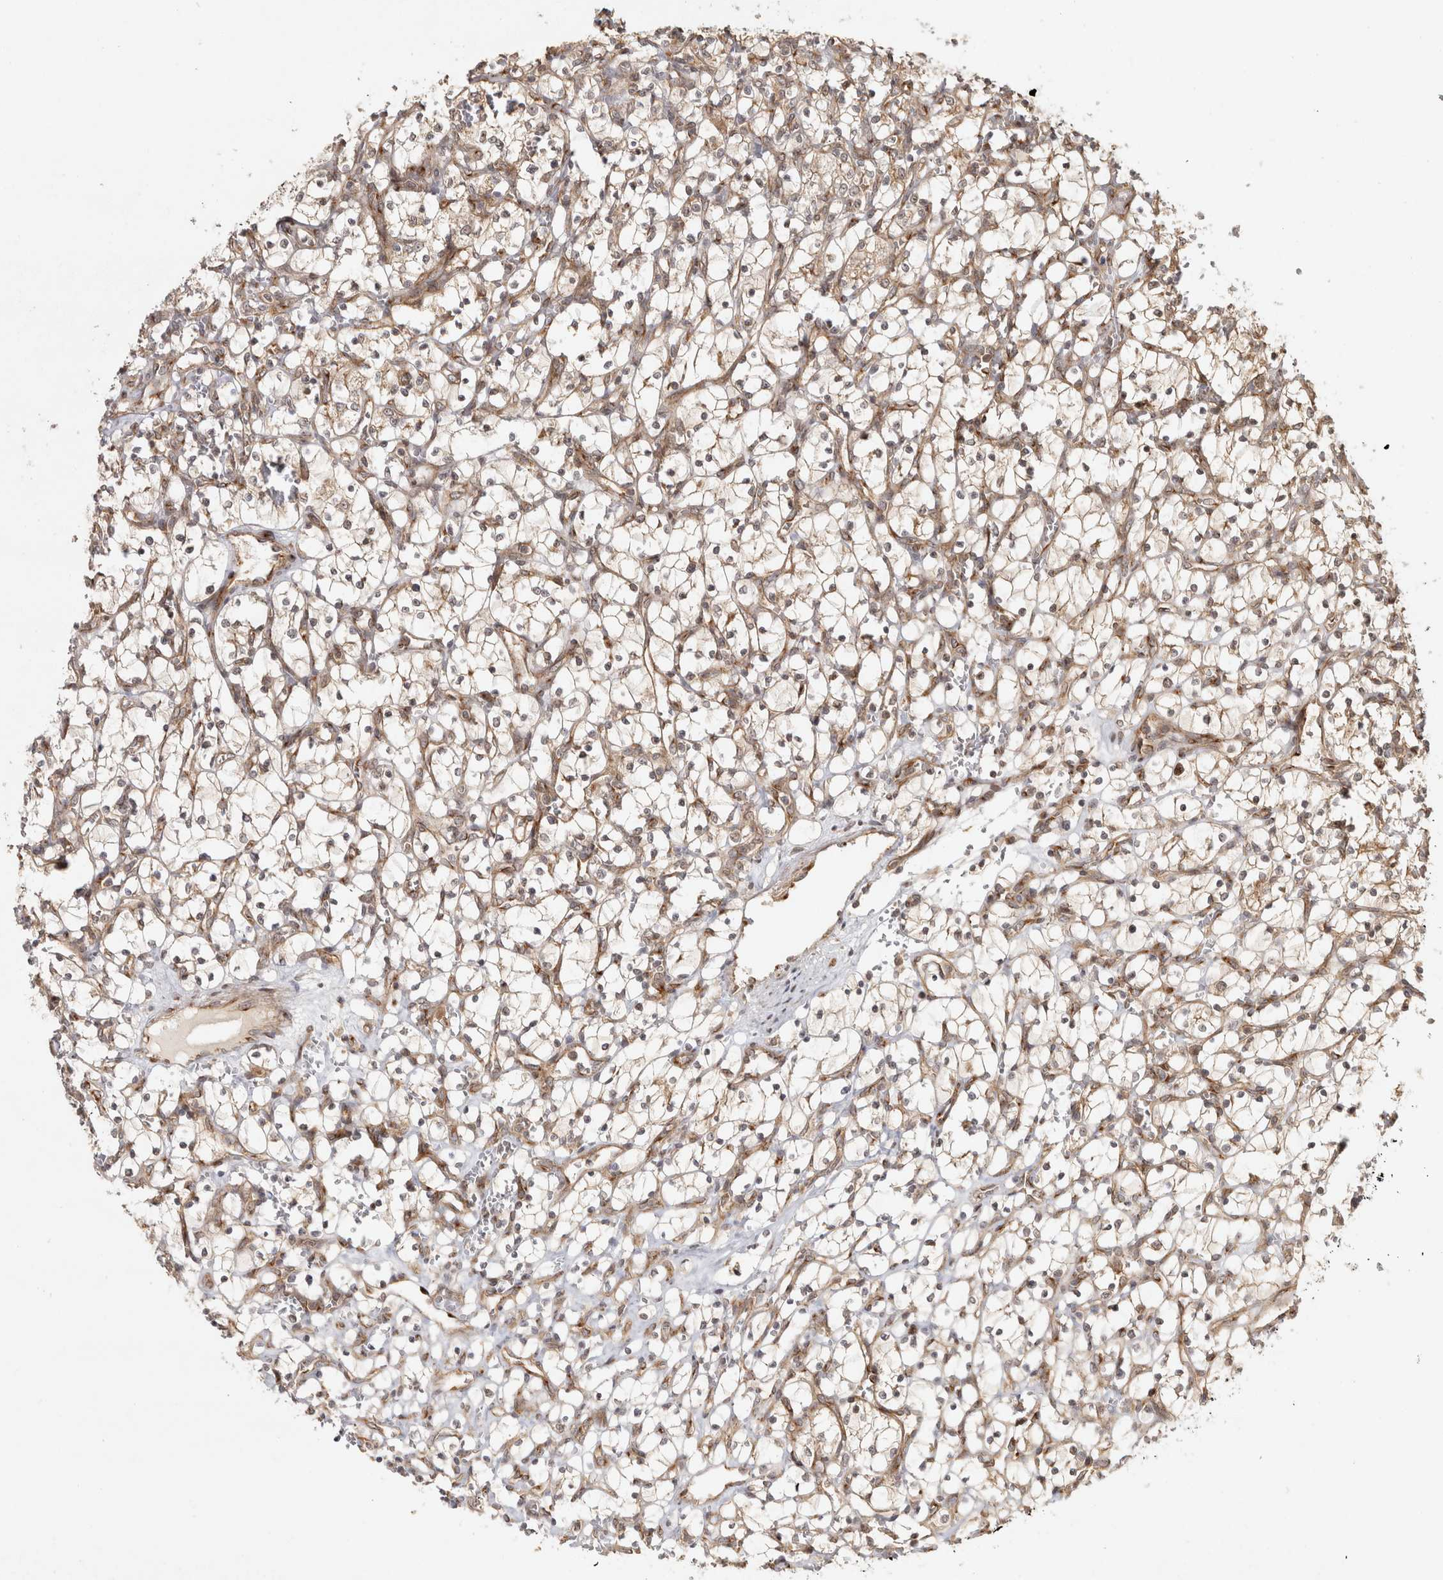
{"staining": {"intensity": "weak", "quantity": "<25%", "location": "cytoplasmic/membranous"}, "tissue": "renal cancer", "cell_type": "Tumor cells", "image_type": "cancer", "snomed": [{"axis": "morphology", "description": "Adenocarcinoma, NOS"}, {"axis": "topography", "description": "Kidney"}], "caption": "Immunohistochemical staining of renal cancer (adenocarcinoma) displays no significant staining in tumor cells.", "gene": "CAMSAP2", "patient": {"sex": "female", "age": 69}}